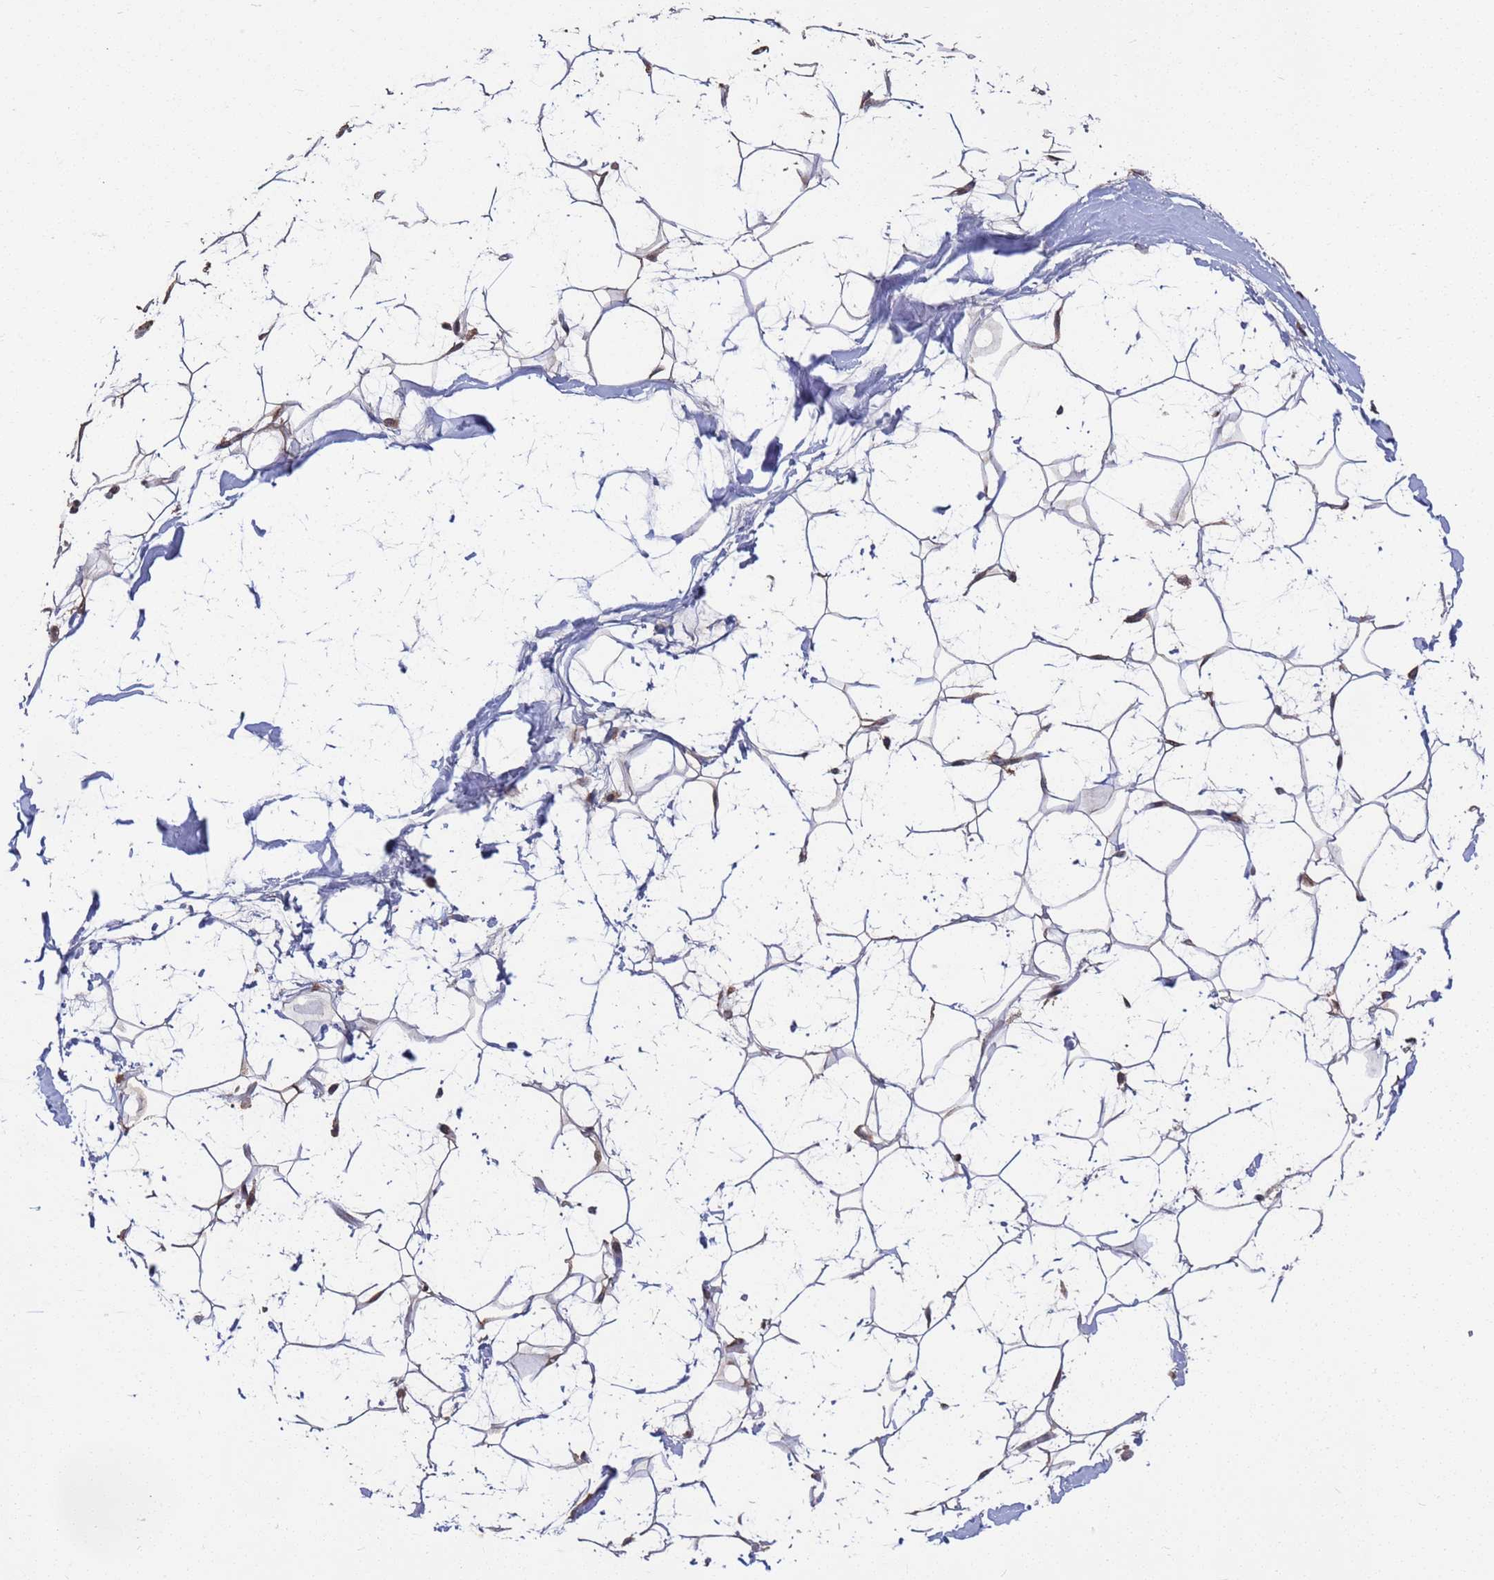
{"staining": {"intensity": "moderate", "quantity": ">75%", "location": "cytoplasmic/membranous"}, "tissue": "adipose tissue", "cell_type": "Adipocytes", "image_type": "normal", "snomed": [{"axis": "morphology", "description": "Normal tissue, NOS"}, {"axis": "topography", "description": "Breast"}], "caption": "Immunohistochemical staining of benign human adipose tissue displays >75% levels of moderate cytoplasmic/membranous protein expression in about >75% of adipocytes.", "gene": "CFAP119", "patient": {"sex": "female", "age": 26}}